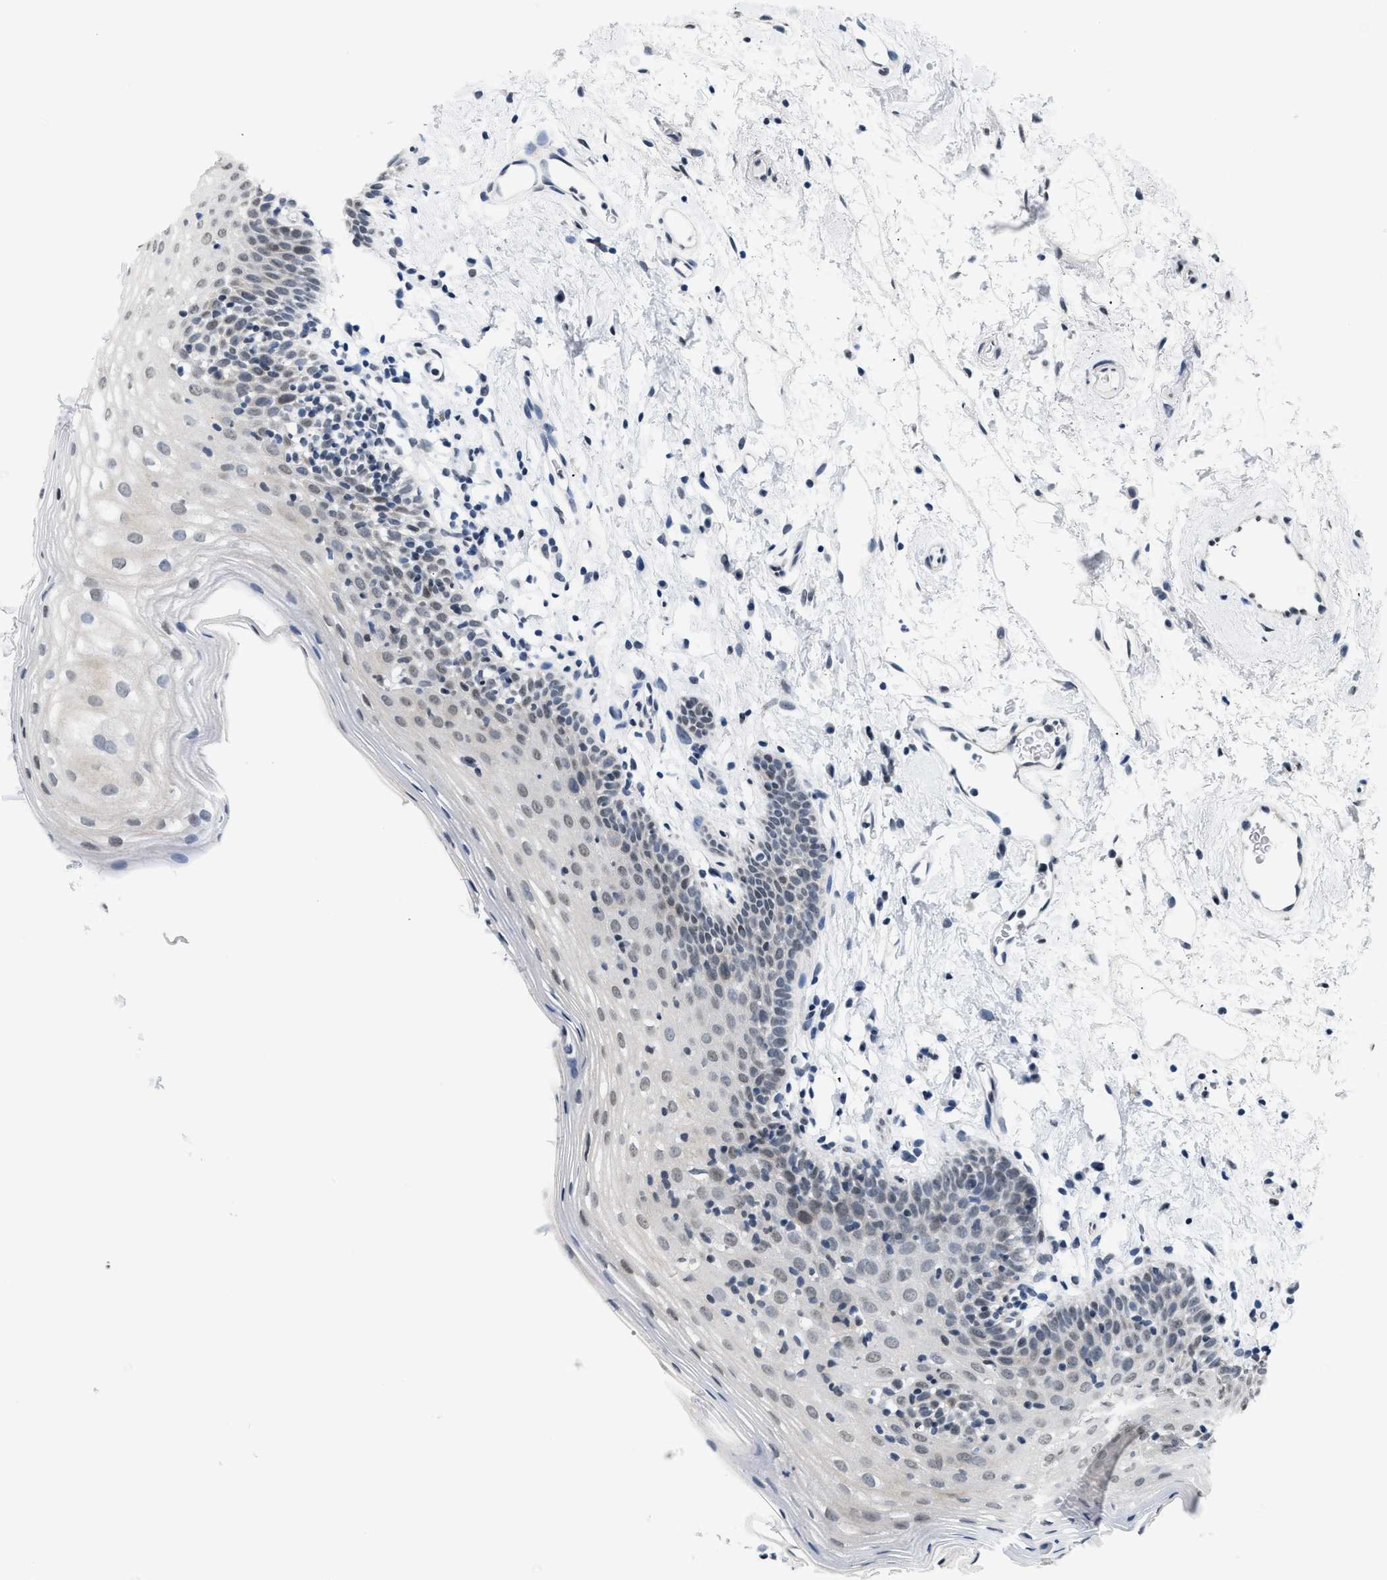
{"staining": {"intensity": "weak", "quantity": "<25%", "location": "nuclear"}, "tissue": "oral mucosa", "cell_type": "Squamous epithelial cells", "image_type": "normal", "snomed": [{"axis": "morphology", "description": "Normal tissue, NOS"}, {"axis": "topography", "description": "Oral tissue"}], "caption": "Immunohistochemistry (IHC) of benign human oral mucosa displays no expression in squamous epithelial cells.", "gene": "RAF1", "patient": {"sex": "male", "age": 66}}